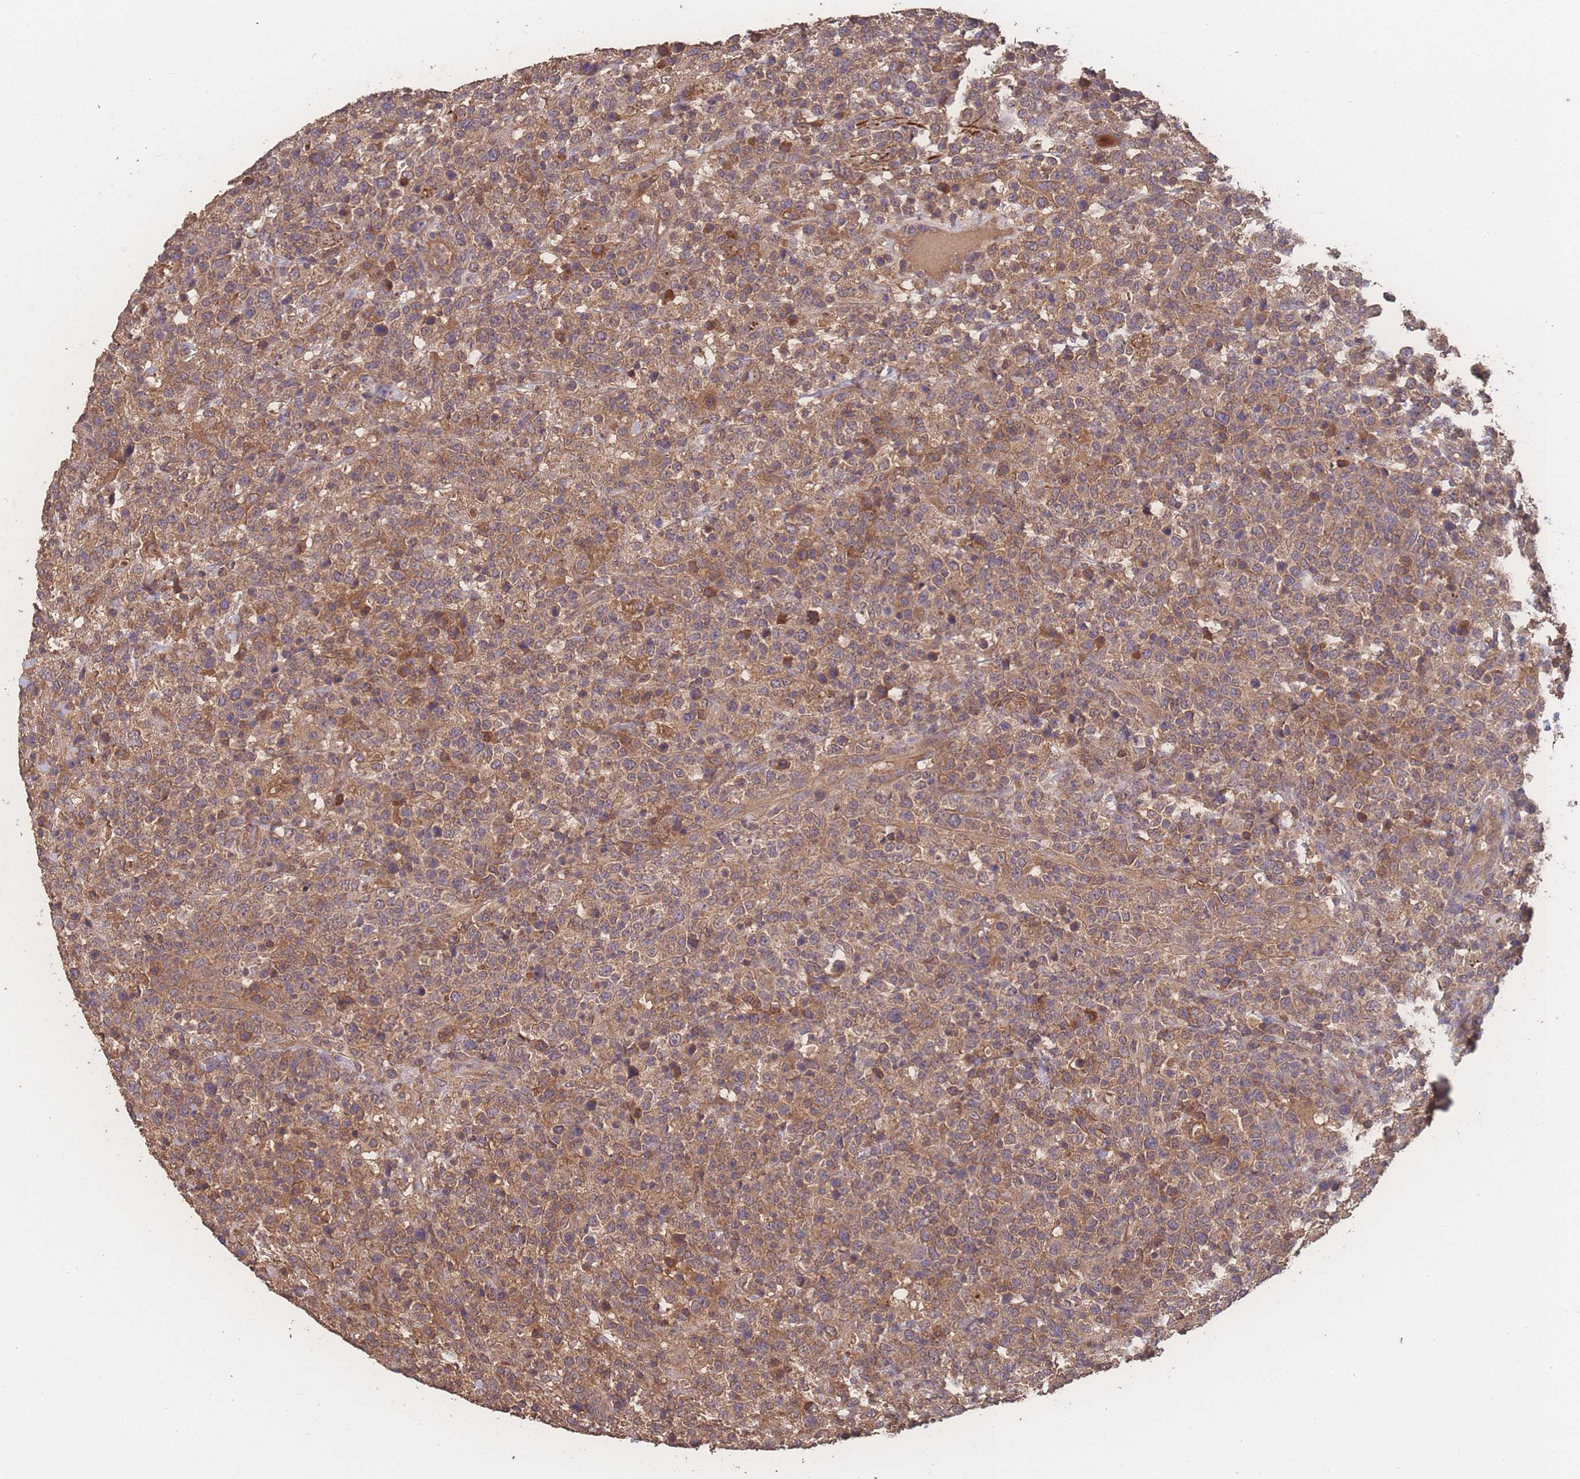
{"staining": {"intensity": "moderate", "quantity": ">75%", "location": "cytoplasmic/membranous"}, "tissue": "lymphoma", "cell_type": "Tumor cells", "image_type": "cancer", "snomed": [{"axis": "morphology", "description": "Malignant lymphoma, non-Hodgkin's type, High grade"}, {"axis": "topography", "description": "Colon"}], "caption": "Protein expression analysis of malignant lymphoma, non-Hodgkin's type (high-grade) exhibits moderate cytoplasmic/membranous staining in approximately >75% of tumor cells. The staining was performed using DAB (3,3'-diaminobenzidine), with brown indicating positive protein expression. Nuclei are stained blue with hematoxylin.", "gene": "ATXN10", "patient": {"sex": "female", "age": 53}}